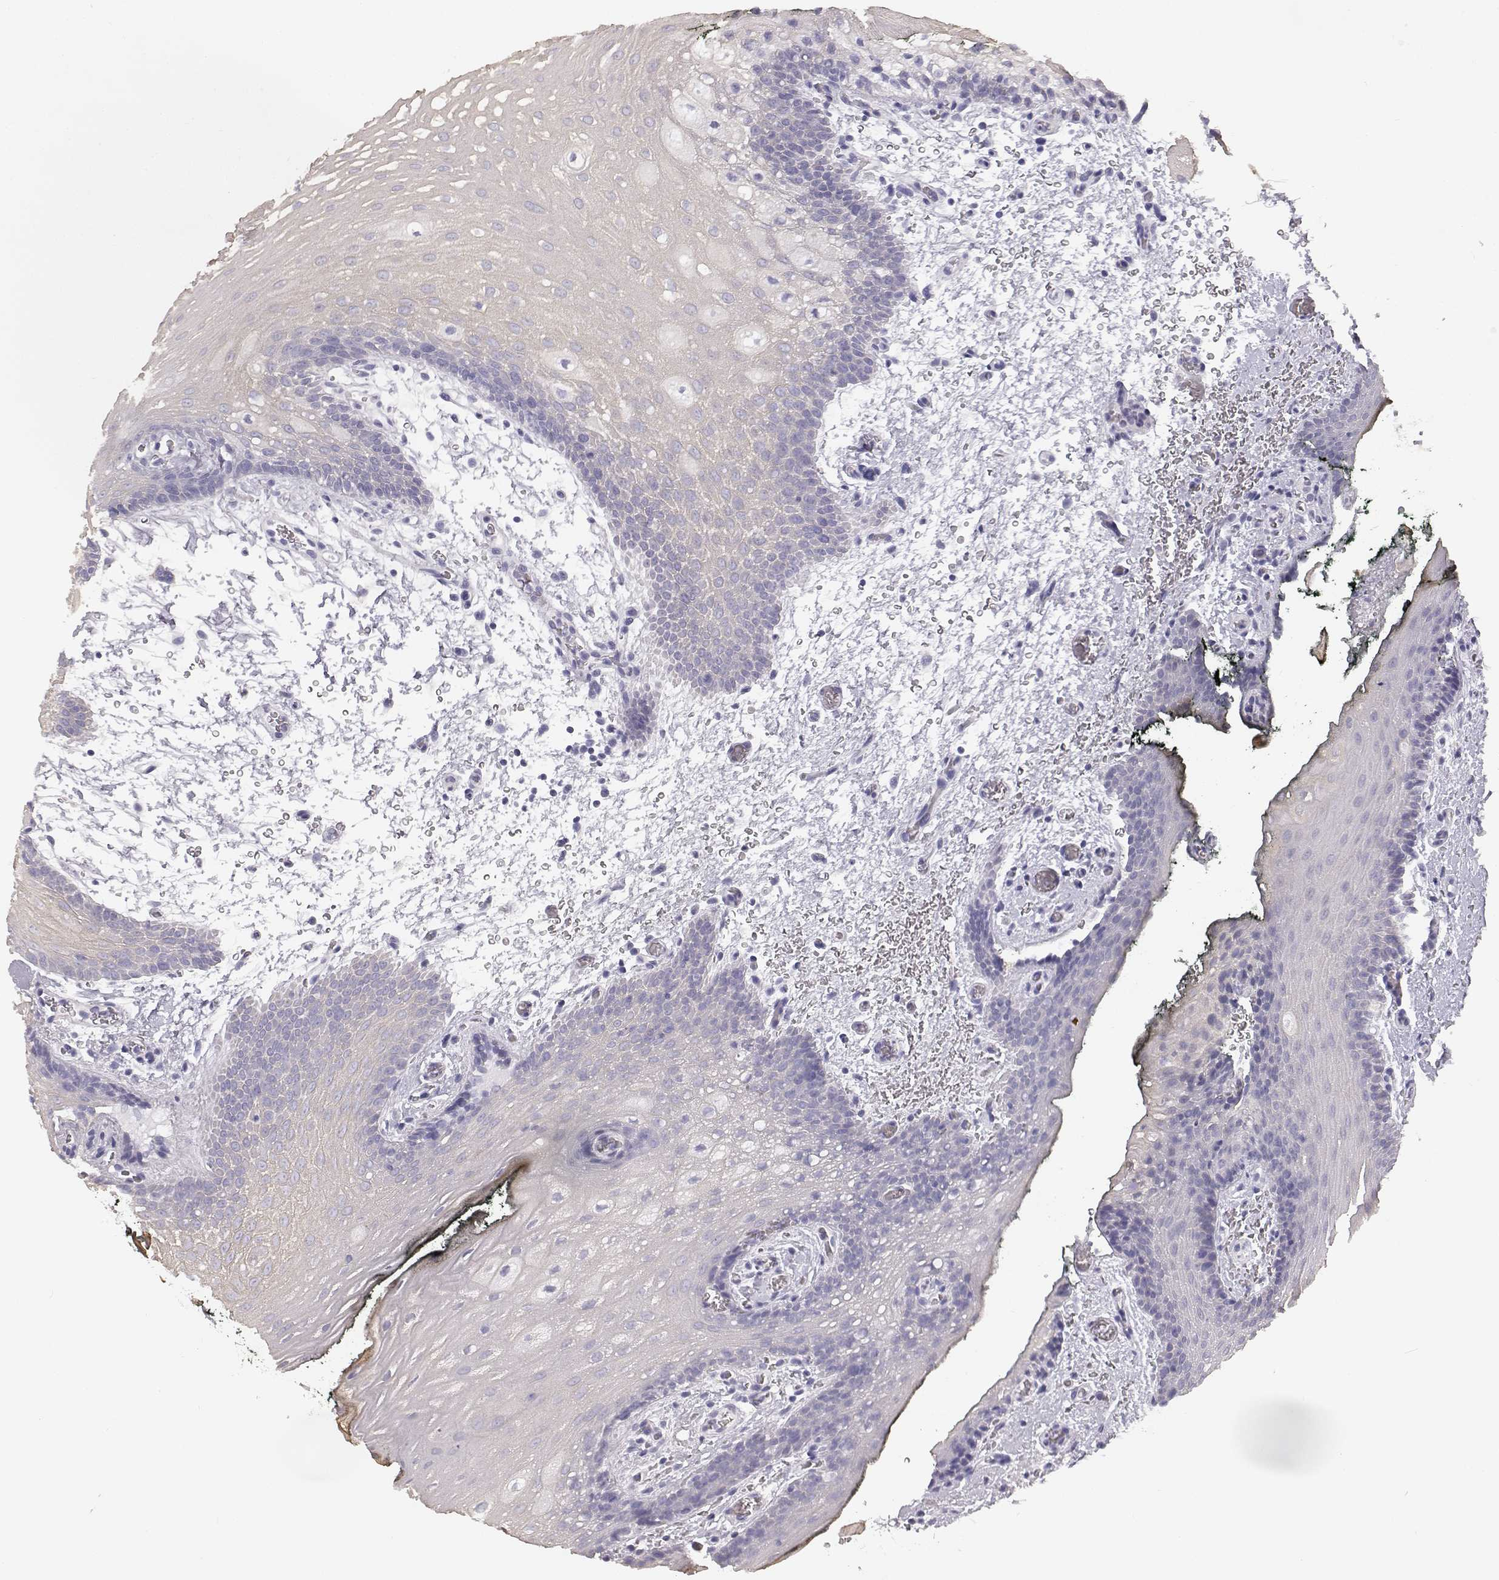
{"staining": {"intensity": "negative", "quantity": "none", "location": "none"}, "tissue": "oral mucosa", "cell_type": "Squamous epithelial cells", "image_type": "normal", "snomed": [{"axis": "morphology", "description": "Normal tissue, NOS"}, {"axis": "topography", "description": "Oral tissue"}, {"axis": "topography", "description": "Head-Neck"}], "caption": "Protein analysis of normal oral mucosa displays no significant positivity in squamous epithelial cells.", "gene": "KRT31", "patient": {"sex": "male", "age": 65}}